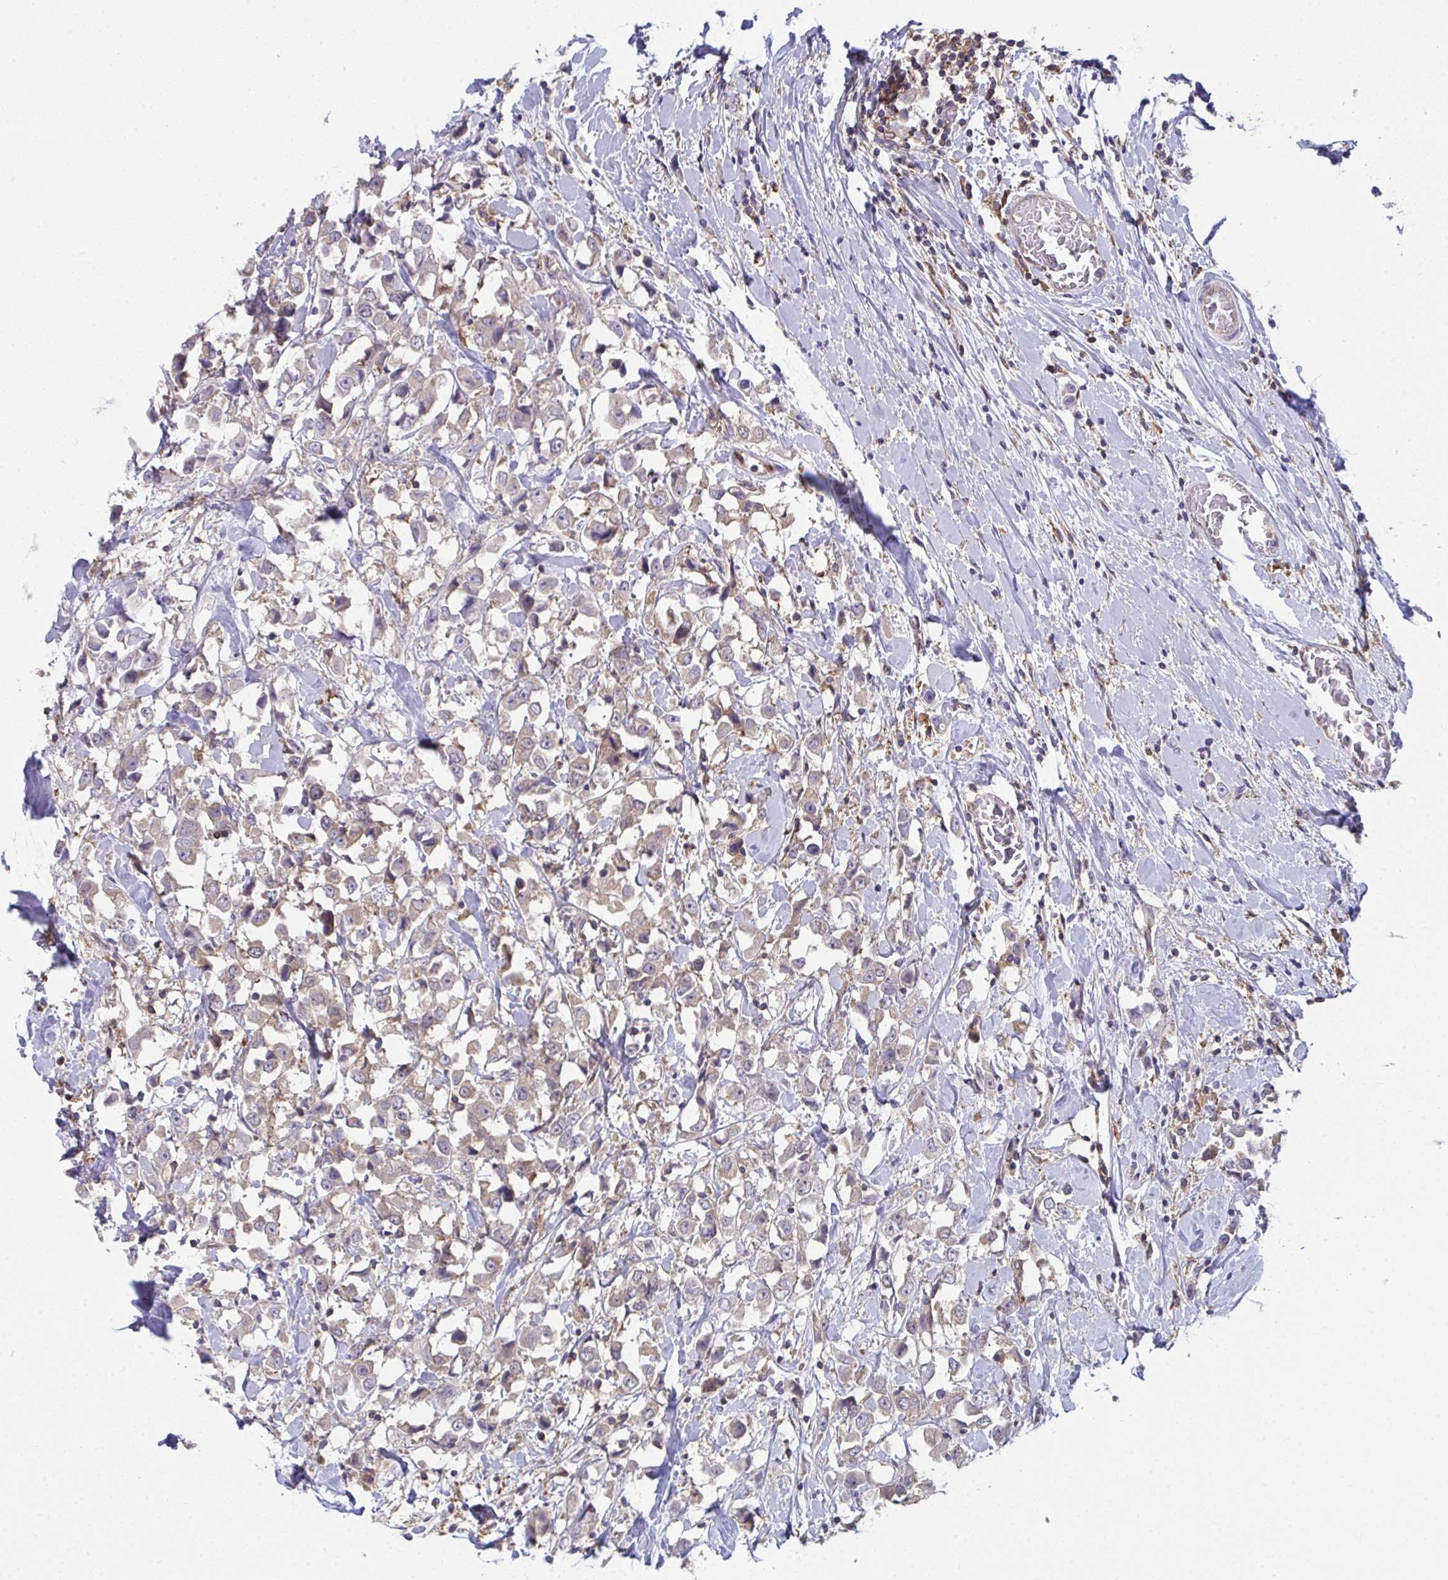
{"staining": {"intensity": "weak", "quantity": "25%-75%", "location": "cytoplasmic/membranous"}, "tissue": "breast cancer", "cell_type": "Tumor cells", "image_type": "cancer", "snomed": [{"axis": "morphology", "description": "Duct carcinoma"}, {"axis": "topography", "description": "Breast"}], "caption": "Immunohistochemistry (IHC) of intraductal carcinoma (breast) exhibits low levels of weak cytoplasmic/membranous positivity in approximately 25%-75% of tumor cells.", "gene": "ALDH16A1", "patient": {"sex": "female", "age": 61}}